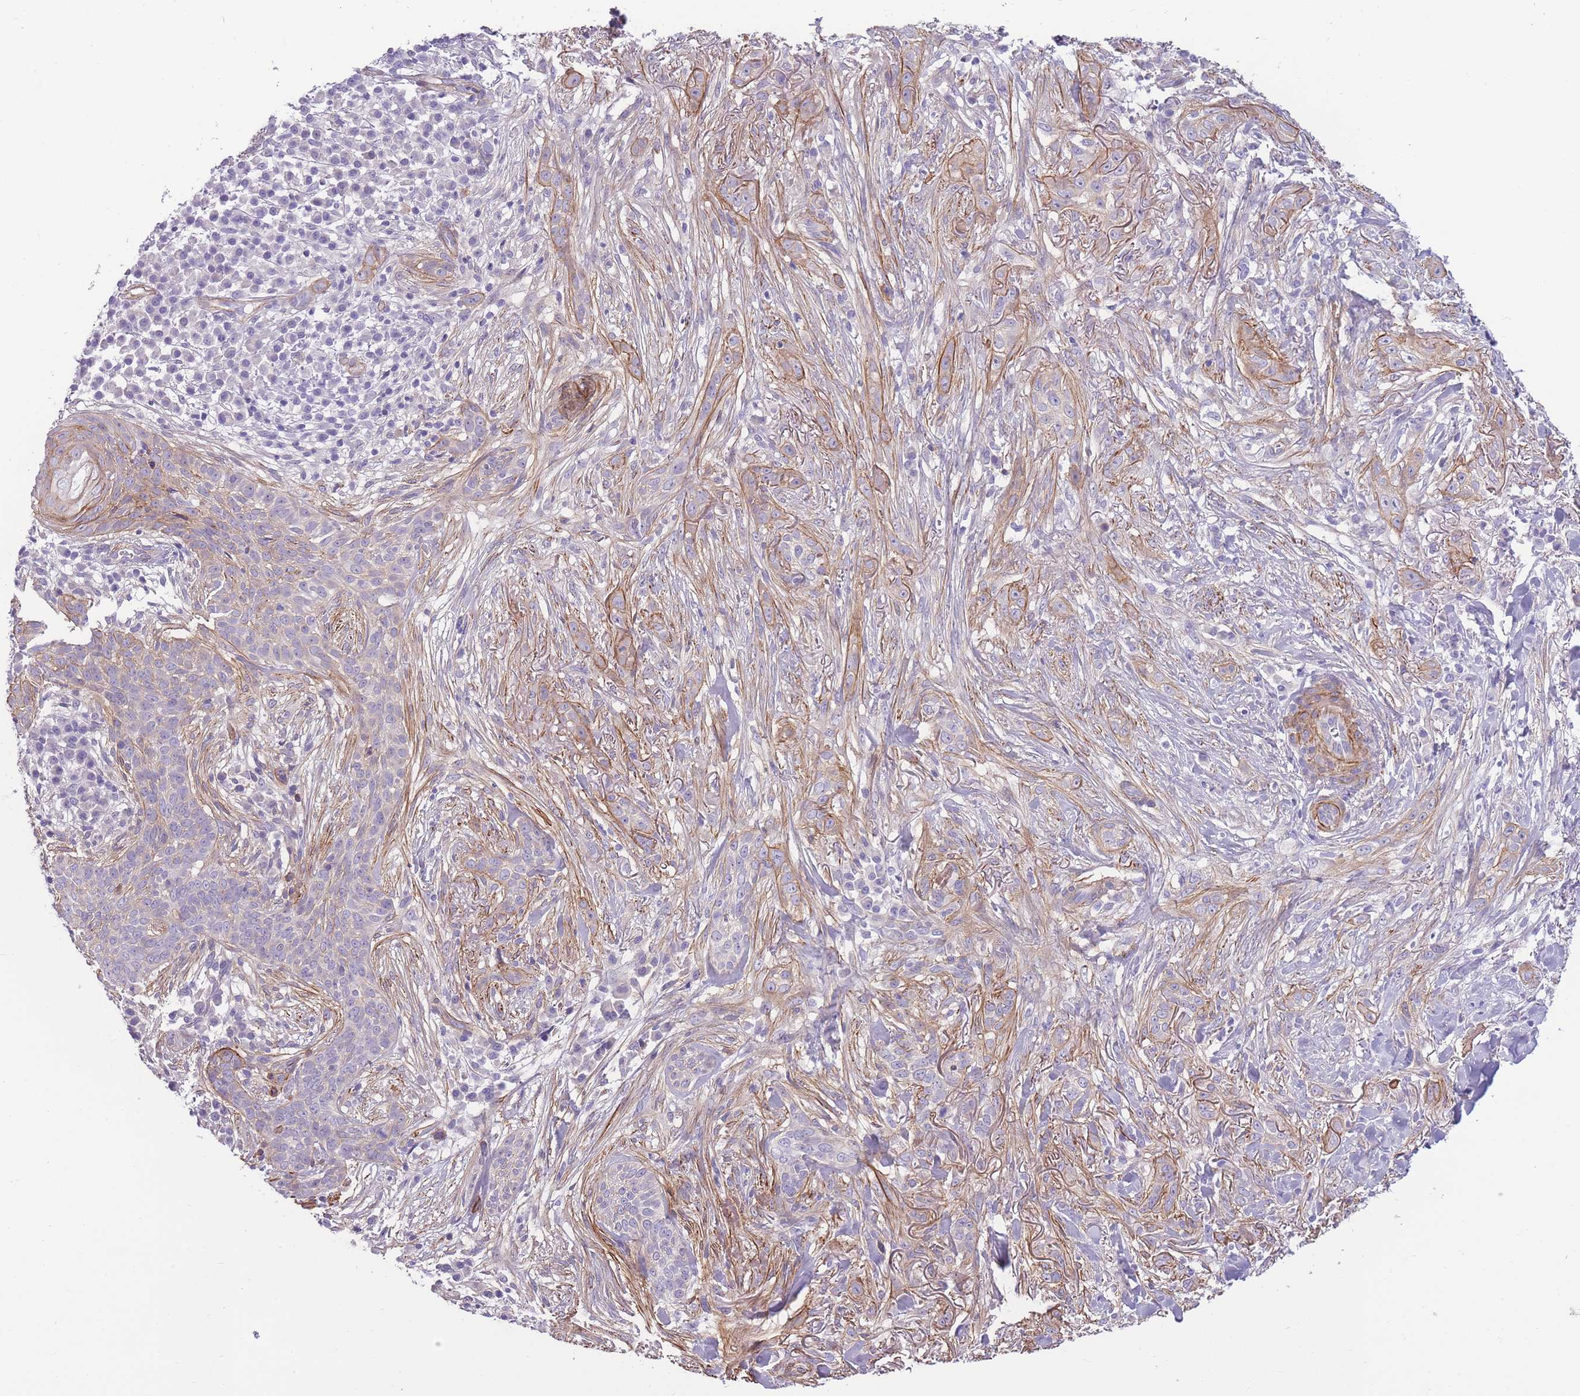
{"staining": {"intensity": "moderate", "quantity": "<25%", "location": "cytoplasmic/membranous"}, "tissue": "skin cancer", "cell_type": "Tumor cells", "image_type": "cancer", "snomed": [{"axis": "morphology", "description": "Basal cell carcinoma"}, {"axis": "topography", "description": "Skin"}], "caption": "Protein staining exhibits moderate cytoplasmic/membranous staining in approximately <25% of tumor cells in skin cancer (basal cell carcinoma).", "gene": "FAM124A", "patient": {"sex": "male", "age": 72}}